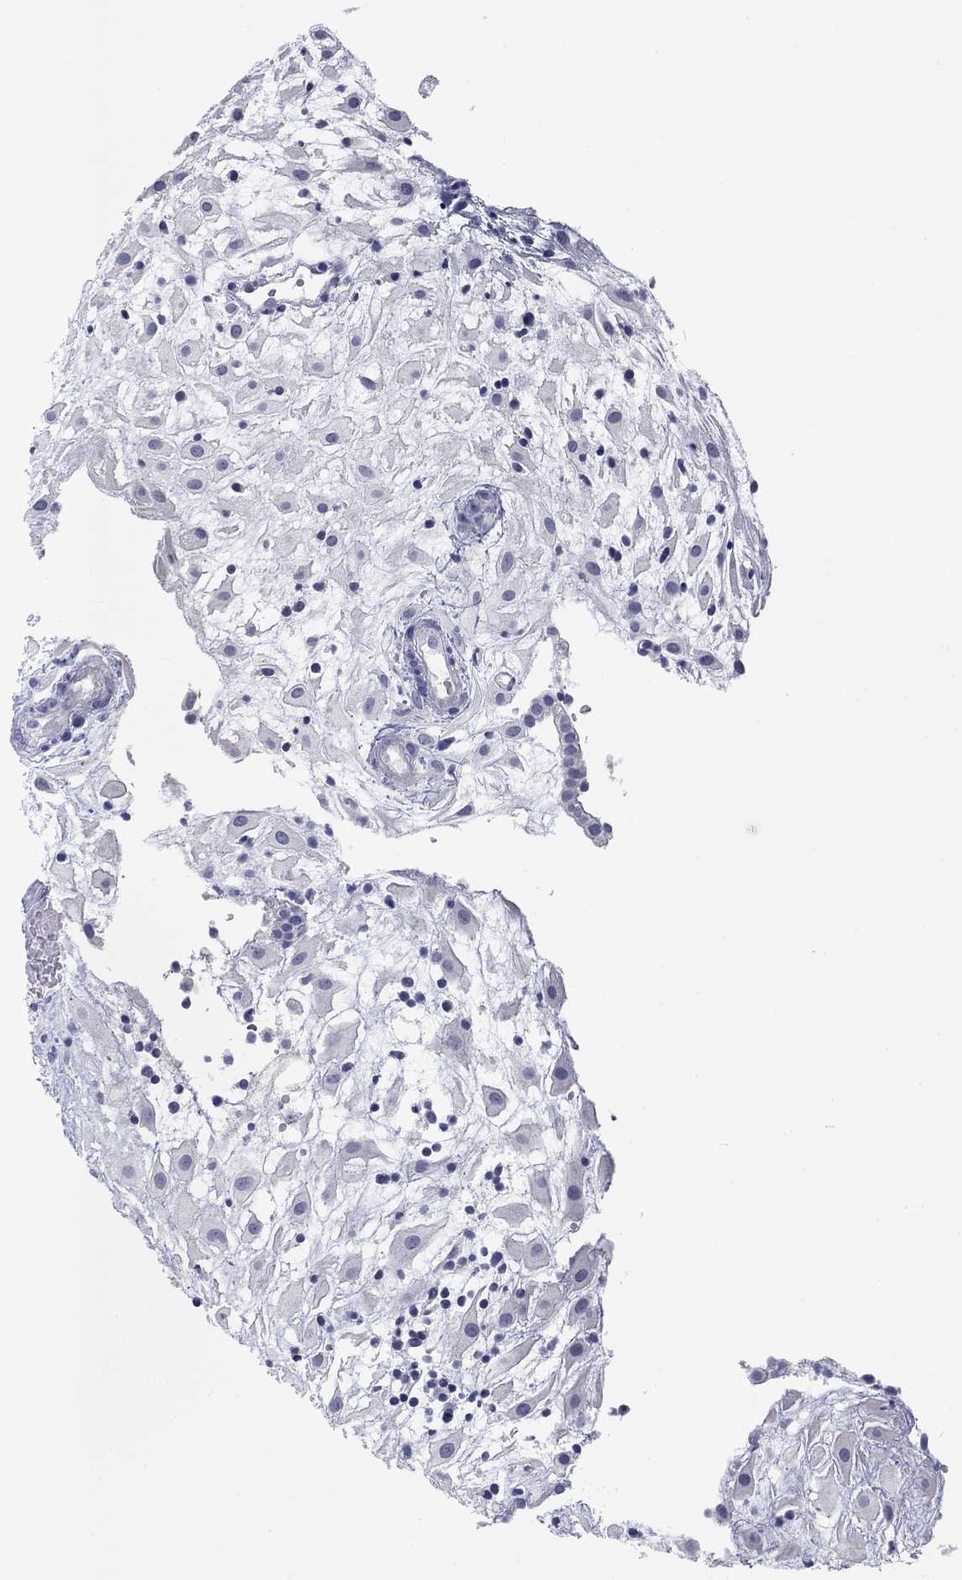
{"staining": {"intensity": "negative", "quantity": "none", "location": "none"}, "tissue": "placenta", "cell_type": "Decidual cells", "image_type": "normal", "snomed": [{"axis": "morphology", "description": "Normal tissue, NOS"}, {"axis": "topography", "description": "Placenta"}], "caption": "This is an immunohistochemistry image of normal placenta. There is no expression in decidual cells.", "gene": "CALB1", "patient": {"sex": "female", "age": 24}}